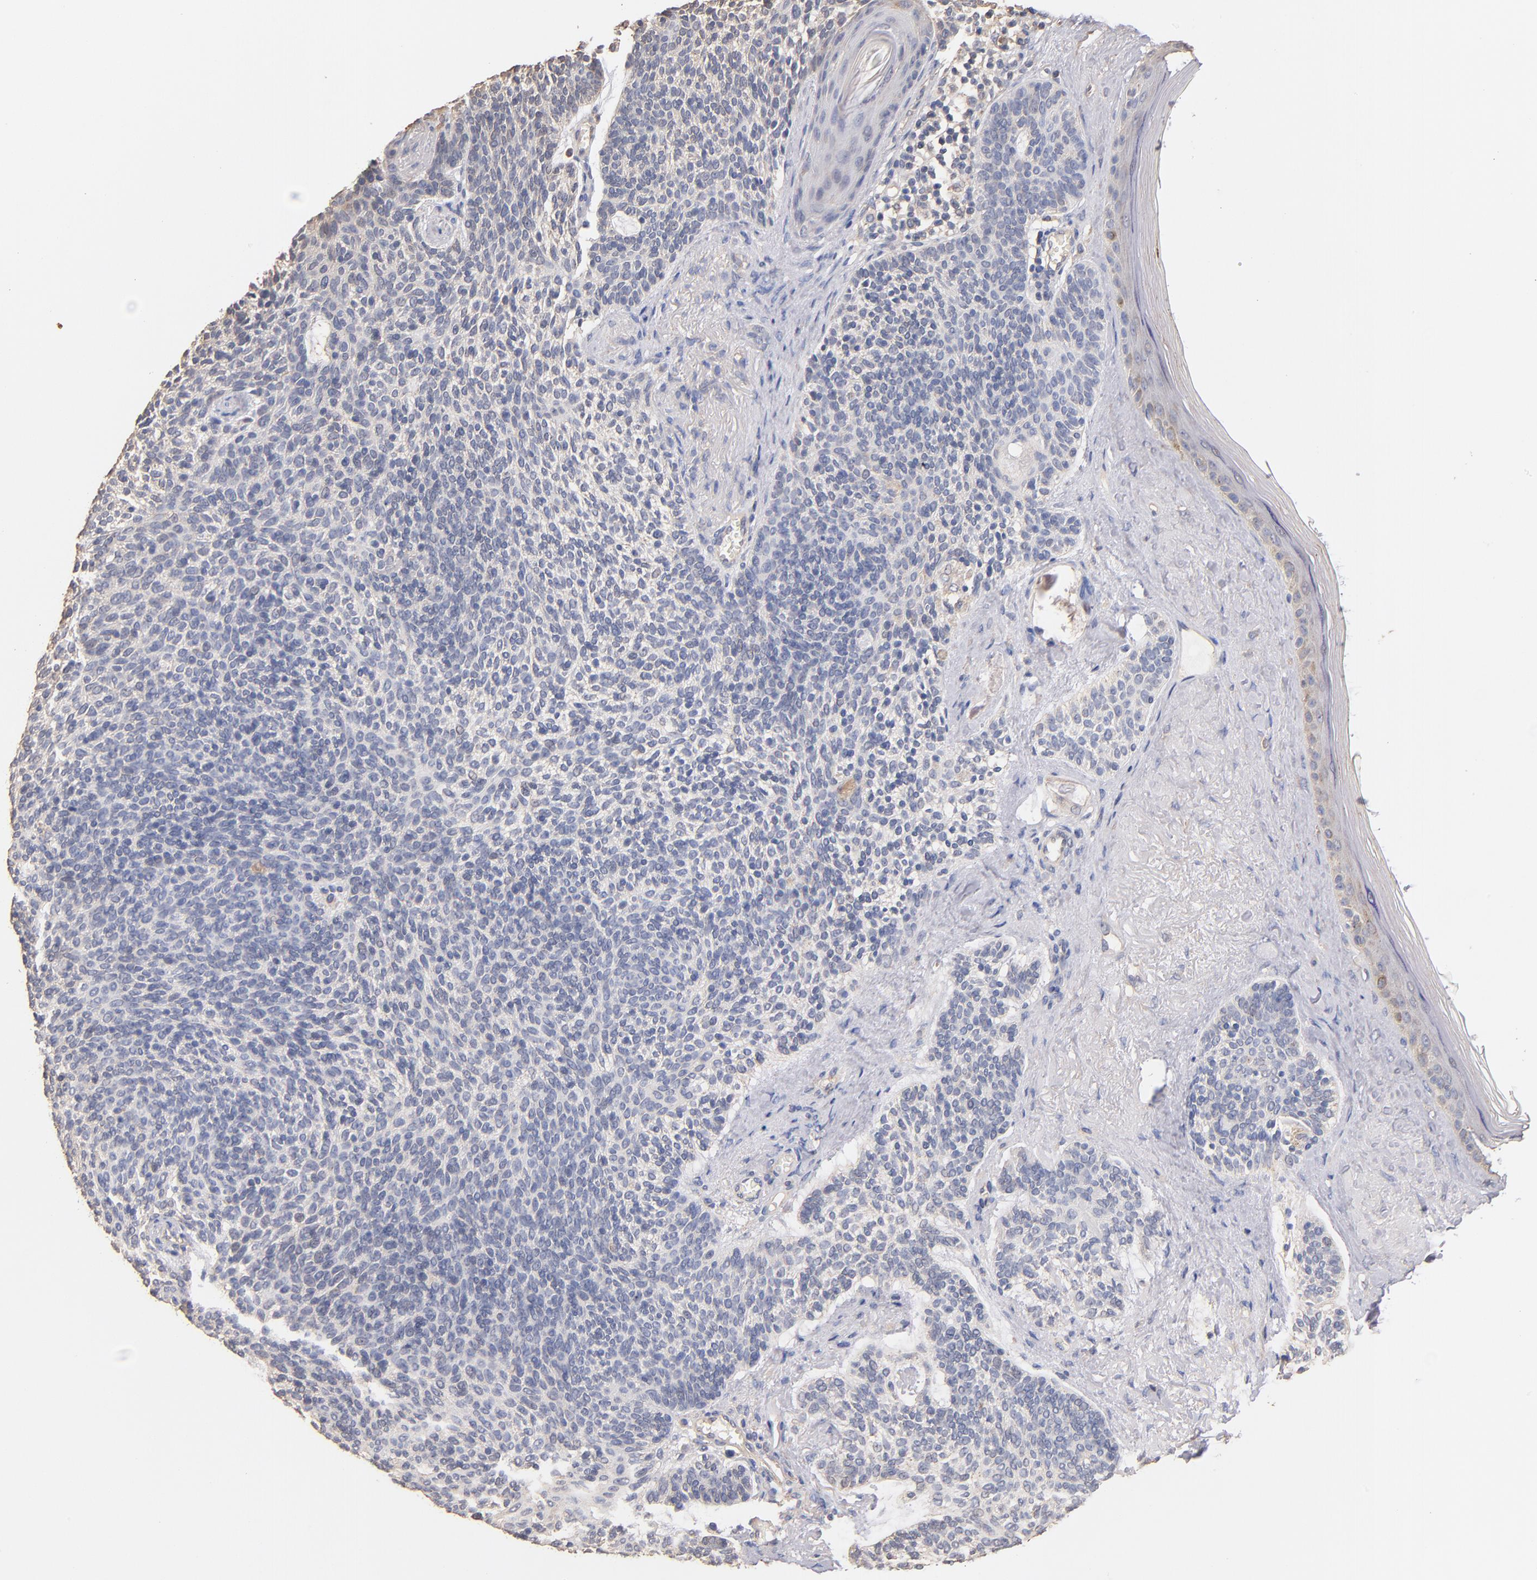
{"staining": {"intensity": "weak", "quantity": "<25%", "location": "cytoplasmic/membranous"}, "tissue": "skin cancer", "cell_type": "Tumor cells", "image_type": "cancer", "snomed": [{"axis": "morphology", "description": "Normal tissue, NOS"}, {"axis": "morphology", "description": "Basal cell carcinoma"}, {"axis": "topography", "description": "Skin"}], "caption": "Immunohistochemistry image of neoplastic tissue: skin basal cell carcinoma stained with DAB displays no significant protein expression in tumor cells. Brightfield microscopy of immunohistochemistry (IHC) stained with DAB (3,3'-diaminobenzidine) (brown) and hematoxylin (blue), captured at high magnification.", "gene": "RO60", "patient": {"sex": "female", "age": 70}}